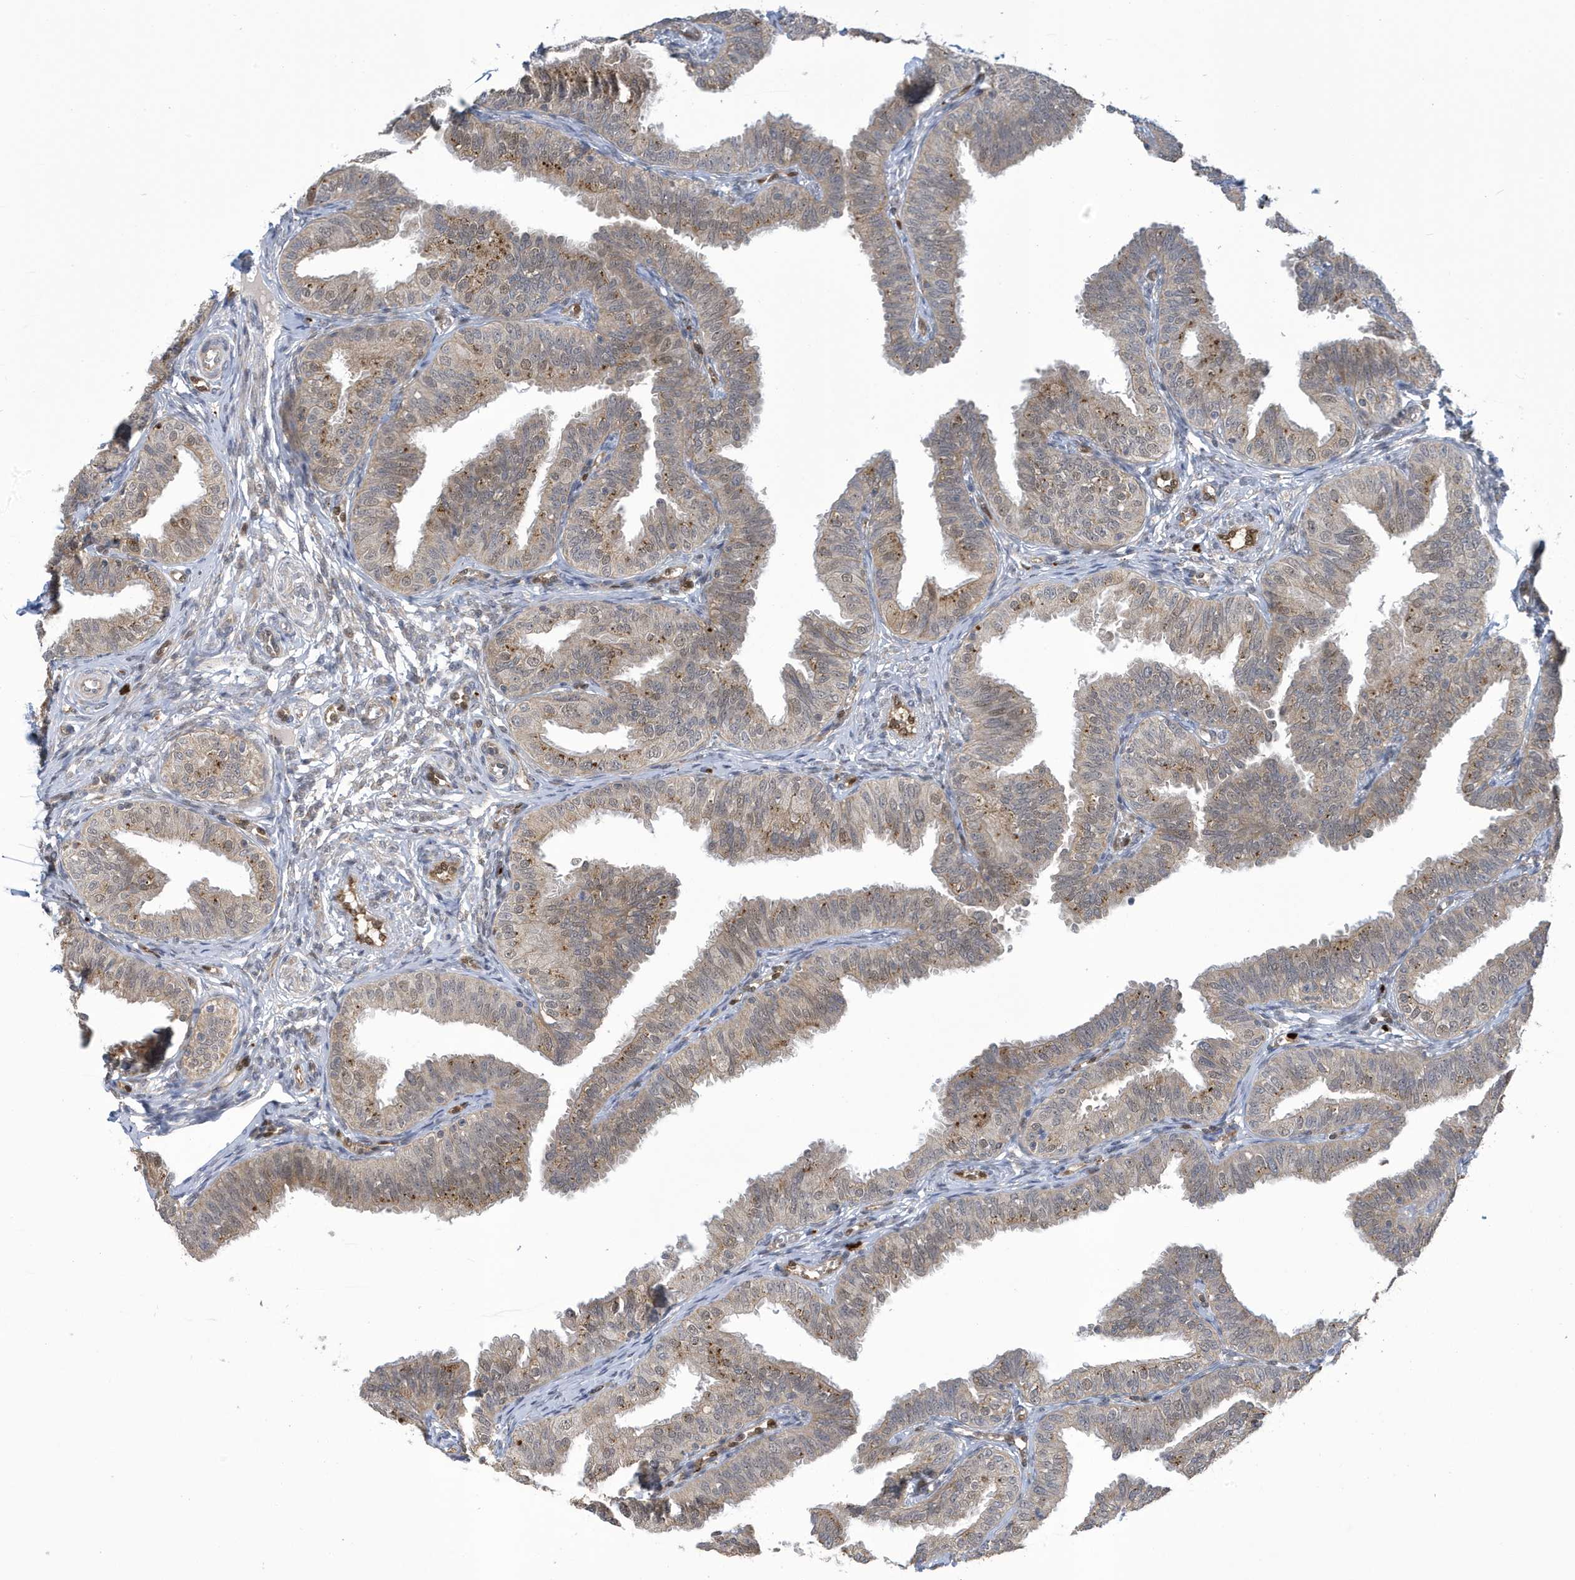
{"staining": {"intensity": "moderate", "quantity": "<25%", "location": "cytoplasmic/membranous,nuclear"}, "tissue": "fallopian tube", "cell_type": "Glandular cells", "image_type": "normal", "snomed": [{"axis": "morphology", "description": "Normal tissue, NOS"}, {"axis": "topography", "description": "Fallopian tube"}], "caption": "A histopathology image showing moderate cytoplasmic/membranous,nuclear positivity in approximately <25% of glandular cells in benign fallopian tube, as visualized by brown immunohistochemical staining.", "gene": "NCOA7", "patient": {"sex": "female", "age": 35}}